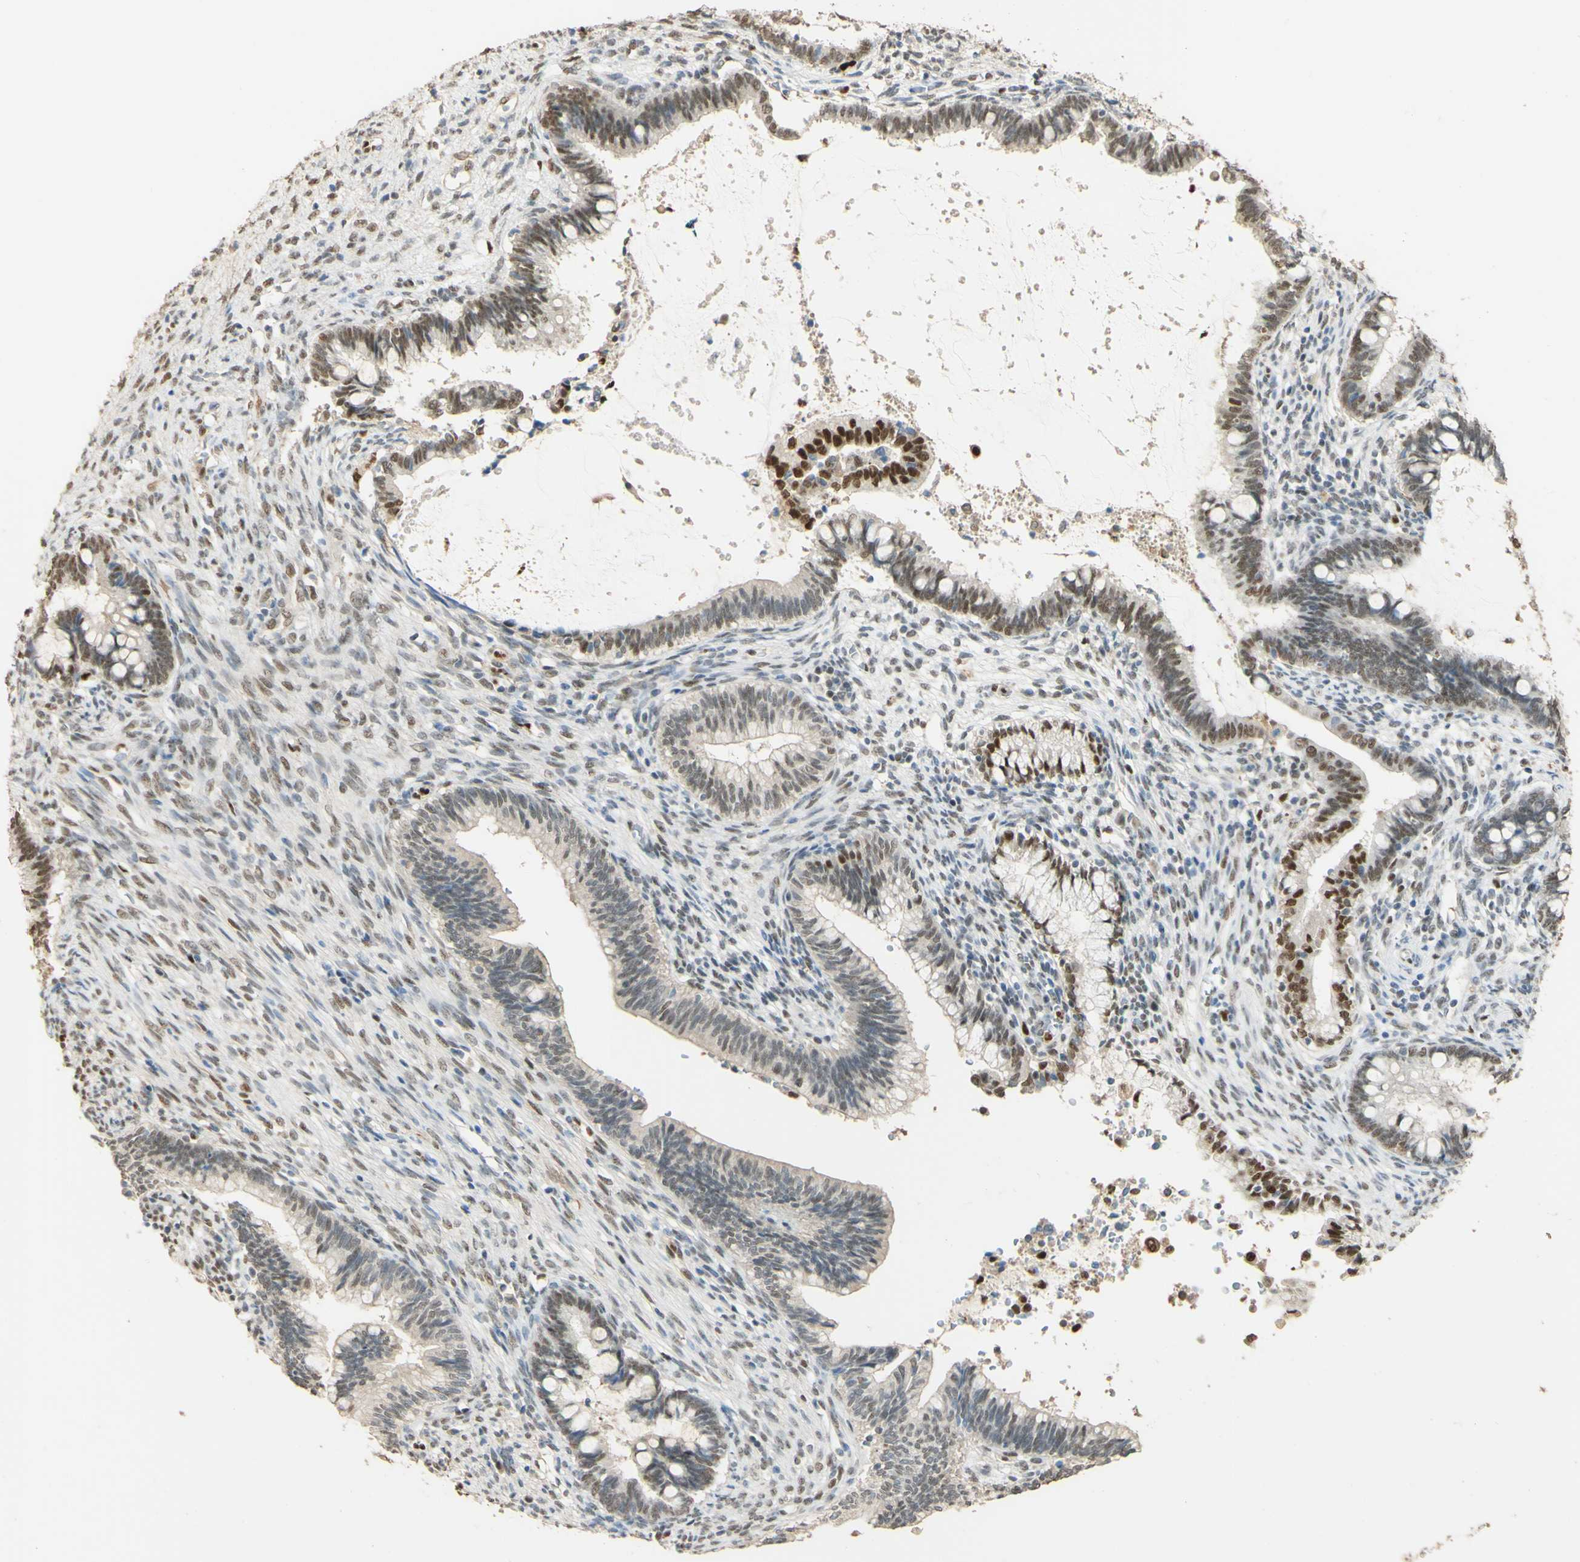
{"staining": {"intensity": "strong", "quantity": "25%-75%", "location": "nuclear"}, "tissue": "cervical cancer", "cell_type": "Tumor cells", "image_type": "cancer", "snomed": [{"axis": "morphology", "description": "Adenocarcinoma, NOS"}, {"axis": "topography", "description": "Cervix"}], "caption": "Human adenocarcinoma (cervical) stained with a brown dye demonstrates strong nuclear positive positivity in approximately 25%-75% of tumor cells.", "gene": "MAP3K4", "patient": {"sex": "female", "age": 44}}